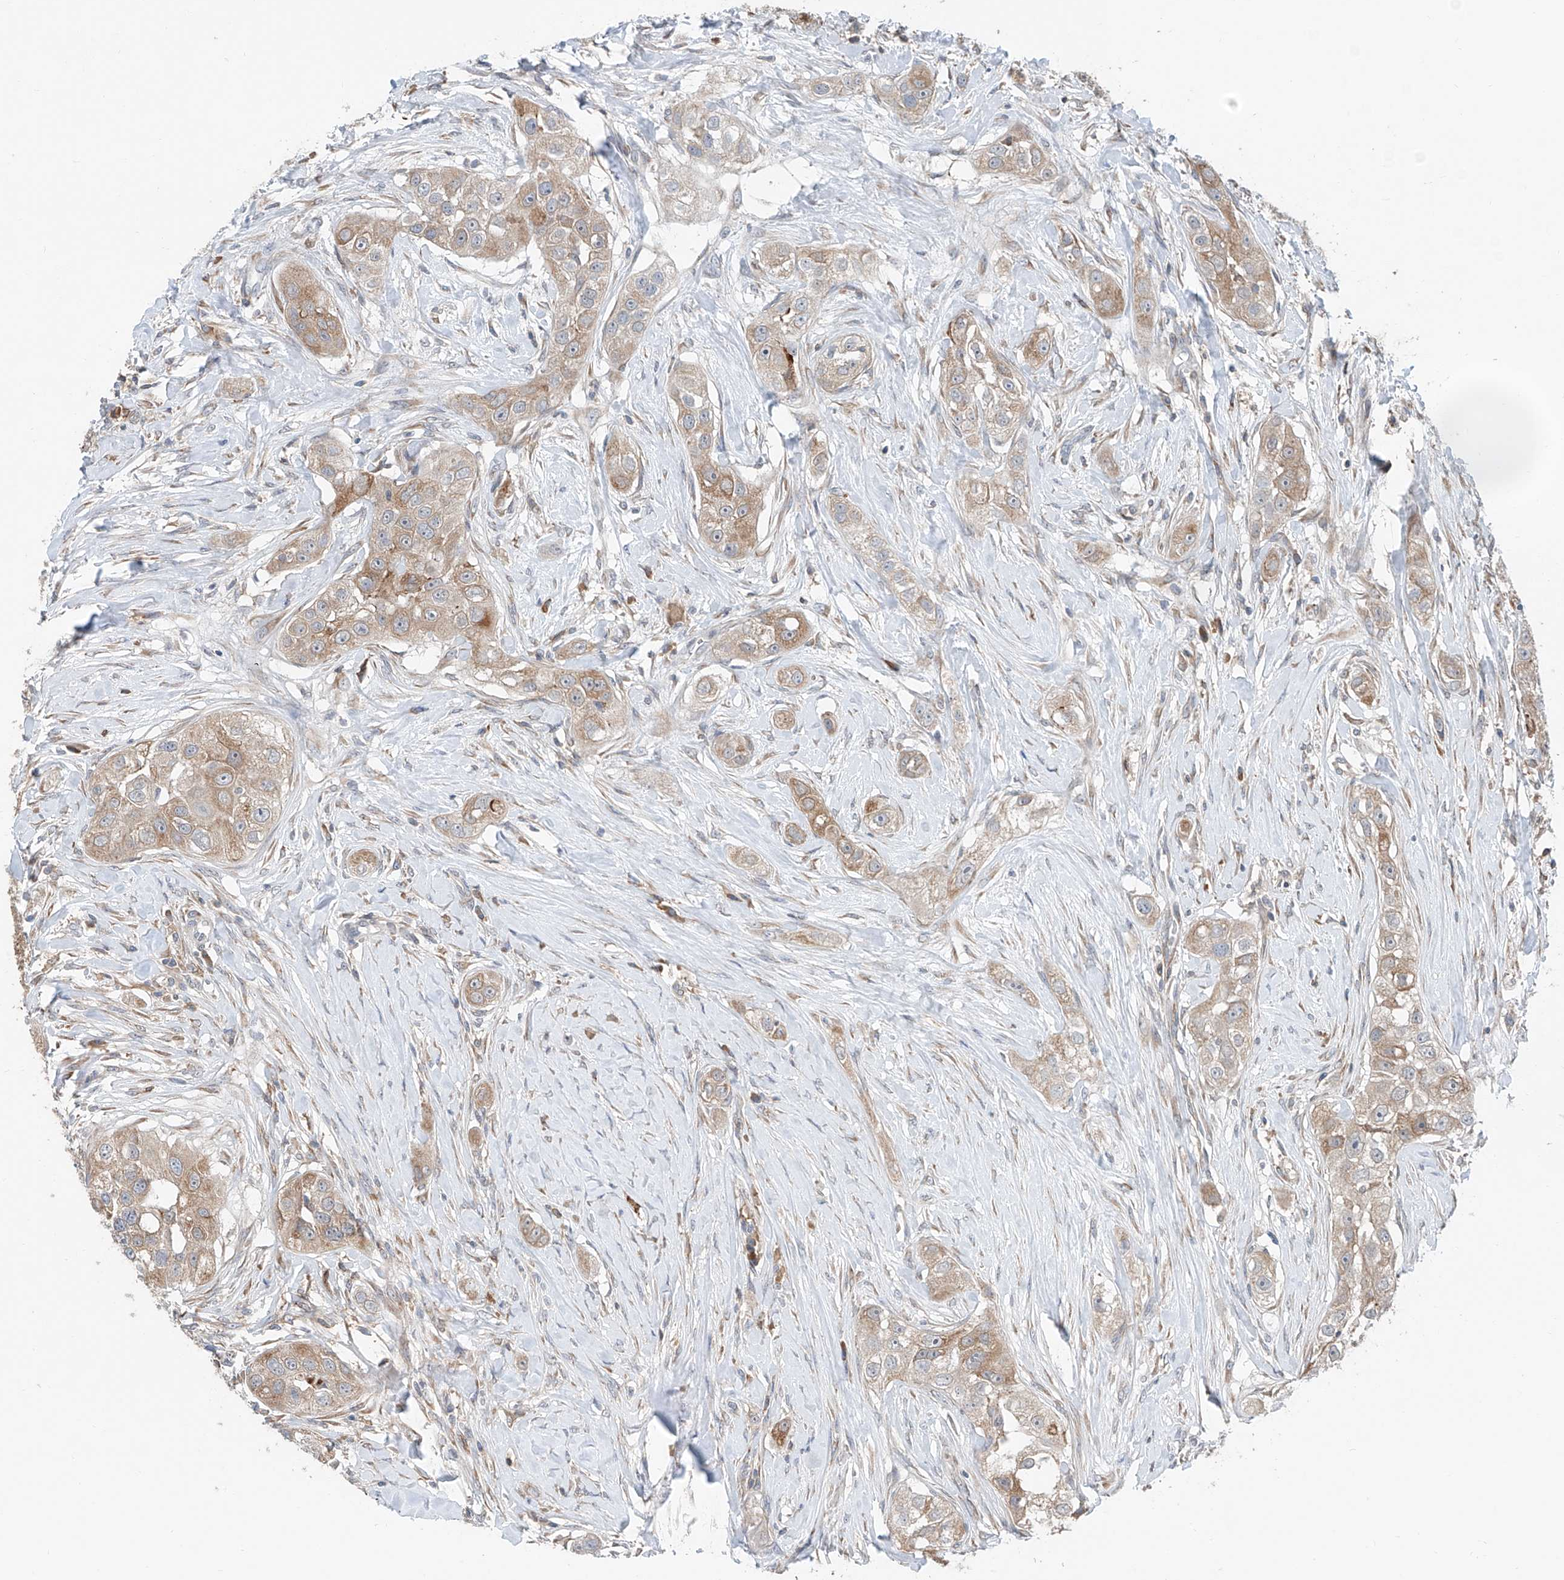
{"staining": {"intensity": "weak", "quantity": ">75%", "location": "cytoplasmic/membranous"}, "tissue": "head and neck cancer", "cell_type": "Tumor cells", "image_type": "cancer", "snomed": [{"axis": "morphology", "description": "Normal tissue, NOS"}, {"axis": "morphology", "description": "Squamous cell carcinoma, NOS"}, {"axis": "topography", "description": "Skeletal muscle"}, {"axis": "topography", "description": "Head-Neck"}], "caption": "Immunohistochemical staining of human head and neck cancer (squamous cell carcinoma) displays low levels of weak cytoplasmic/membranous expression in about >75% of tumor cells. The staining was performed using DAB, with brown indicating positive protein expression. Nuclei are stained blue with hematoxylin.", "gene": "KCNK10", "patient": {"sex": "male", "age": 51}}